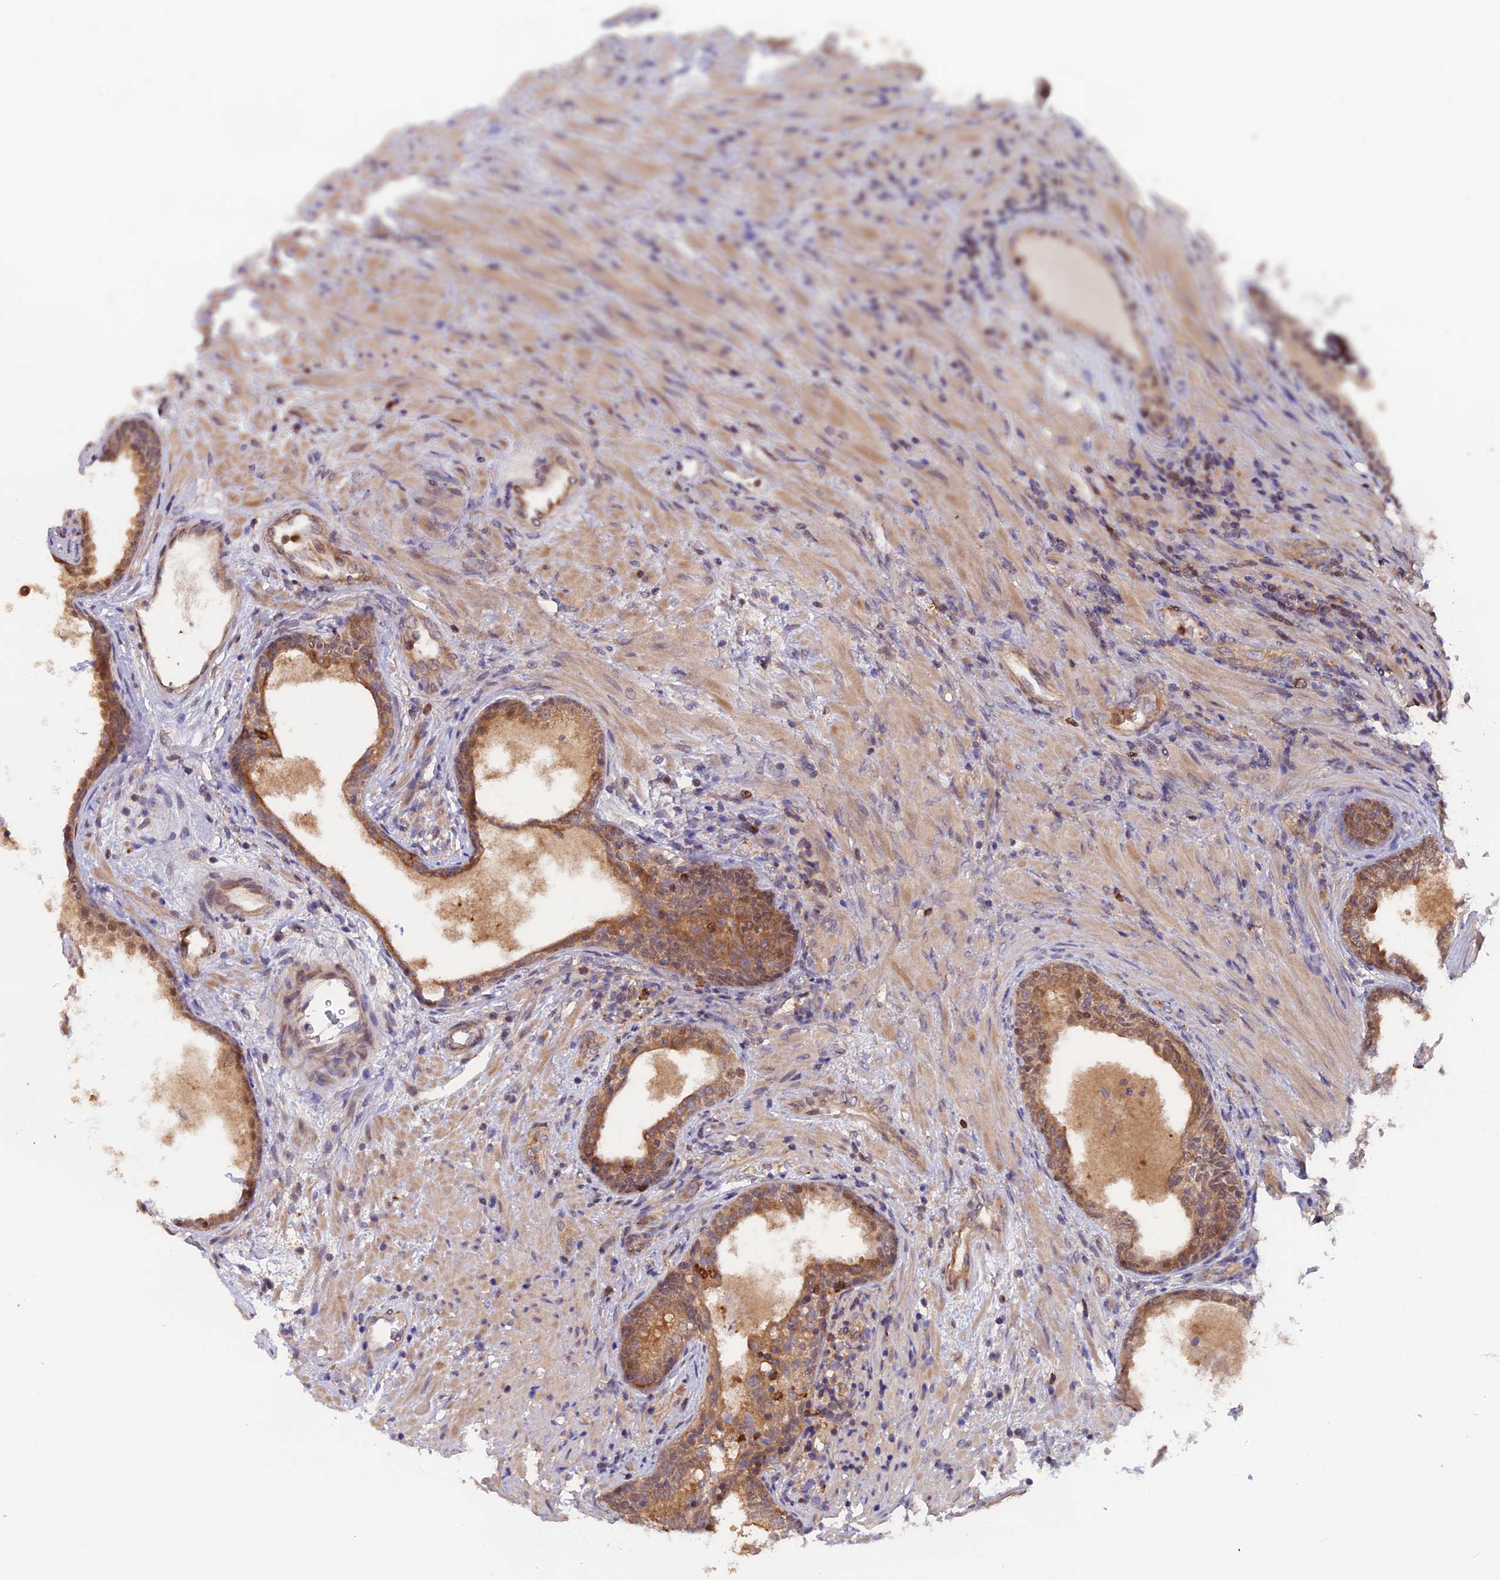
{"staining": {"intensity": "moderate", "quantity": ">75%", "location": "cytoplasmic/membranous,nuclear"}, "tissue": "prostate", "cell_type": "Glandular cells", "image_type": "normal", "snomed": [{"axis": "morphology", "description": "Normal tissue, NOS"}, {"axis": "topography", "description": "Prostate"}], "caption": "A histopathology image of prostate stained for a protein reveals moderate cytoplasmic/membranous,nuclear brown staining in glandular cells.", "gene": "FAM118B", "patient": {"sex": "male", "age": 76}}